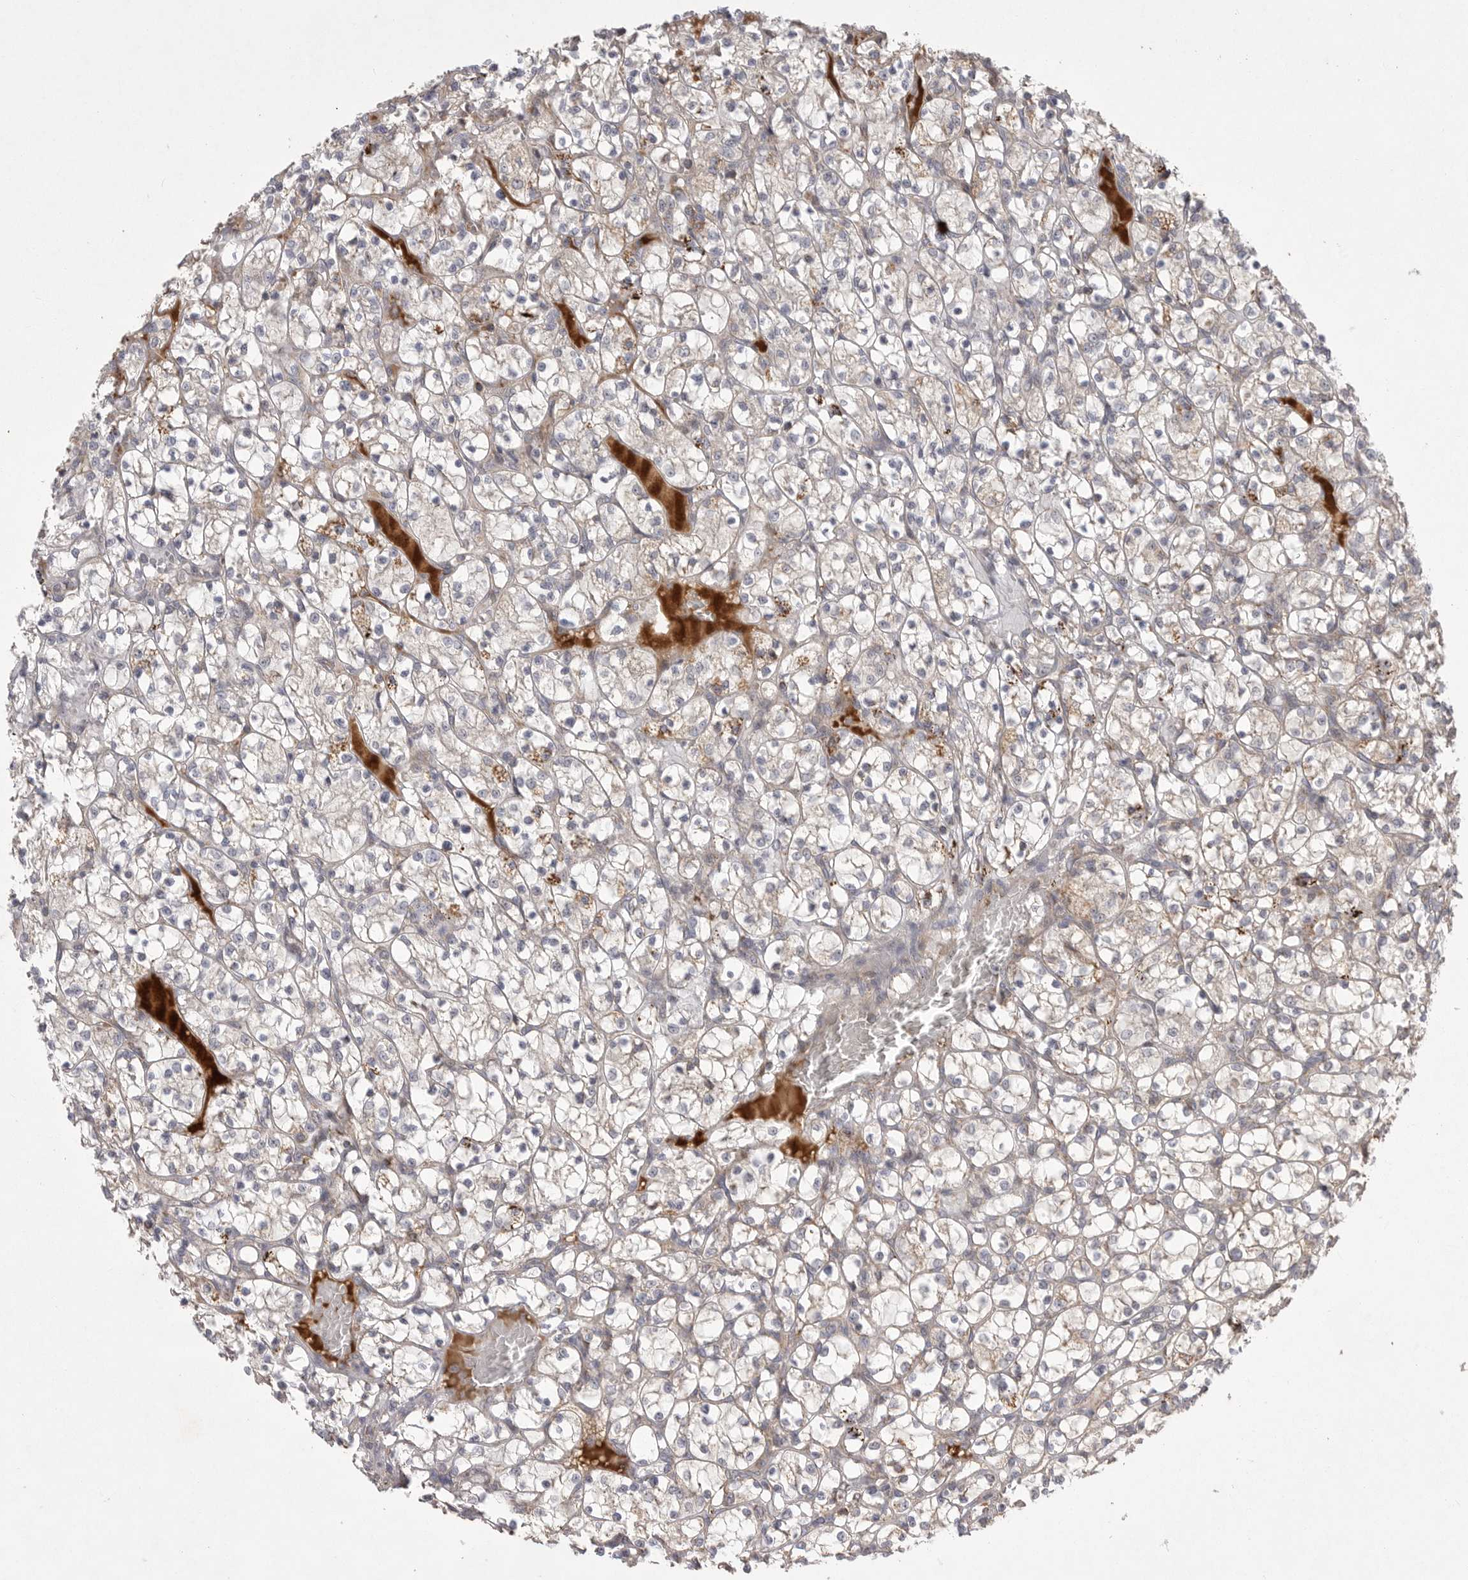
{"staining": {"intensity": "weak", "quantity": "25%-75%", "location": "cytoplasmic/membranous"}, "tissue": "renal cancer", "cell_type": "Tumor cells", "image_type": "cancer", "snomed": [{"axis": "morphology", "description": "Adenocarcinoma, NOS"}, {"axis": "topography", "description": "Kidney"}], "caption": "Protein expression by immunohistochemistry reveals weak cytoplasmic/membranous positivity in approximately 25%-75% of tumor cells in adenocarcinoma (renal). (DAB IHC, brown staining for protein, blue staining for nuclei).", "gene": "KYAT3", "patient": {"sex": "female", "age": 69}}